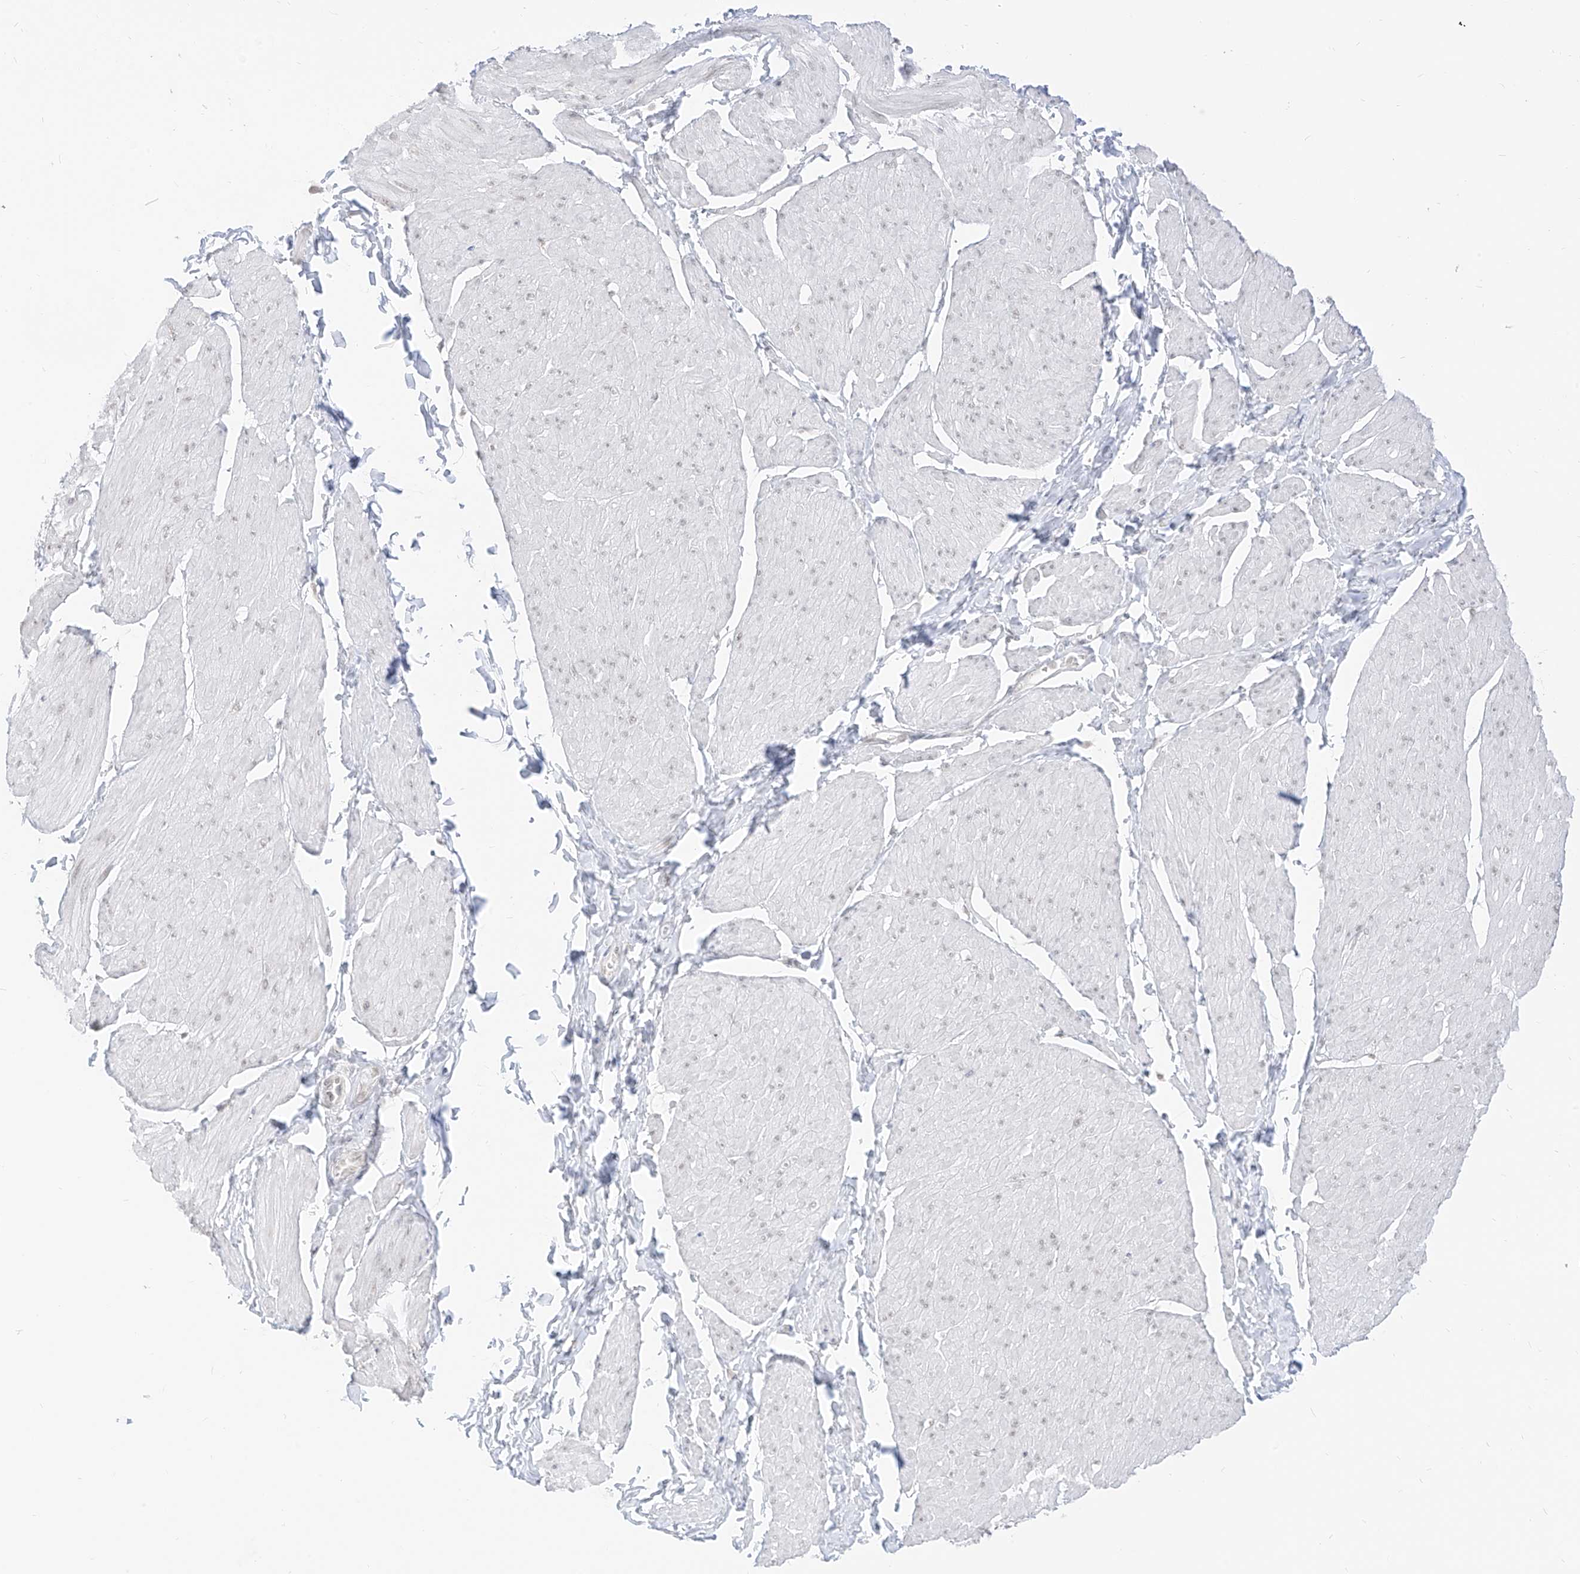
{"staining": {"intensity": "negative", "quantity": "none", "location": "none"}, "tissue": "smooth muscle", "cell_type": "Smooth muscle cells", "image_type": "normal", "snomed": [{"axis": "morphology", "description": "Urothelial carcinoma, High grade"}, {"axis": "topography", "description": "Urinary bladder"}], "caption": "Photomicrograph shows no protein staining in smooth muscle cells of normal smooth muscle.", "gene": "SUPT5H", "patient": {"sex": "male", "age": 46}}